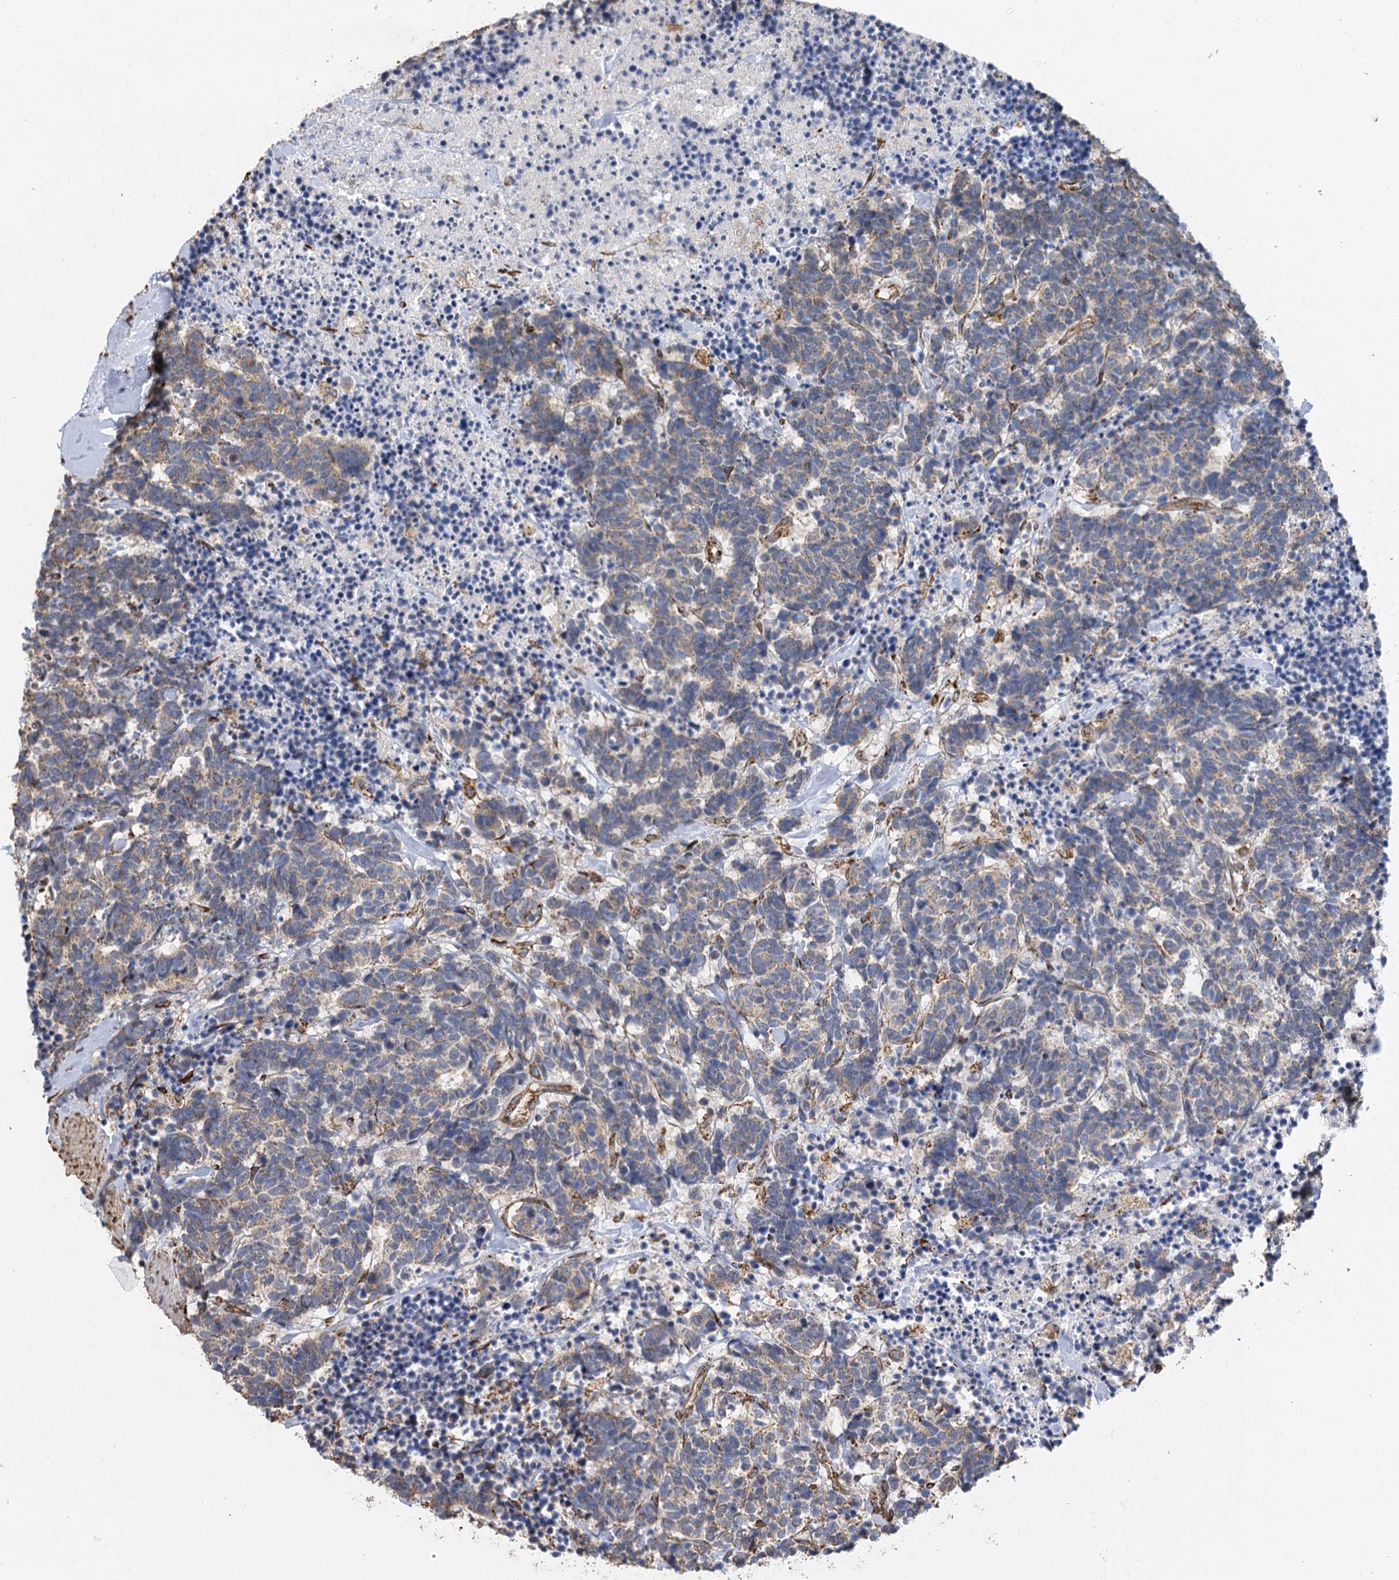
{"staining": {"intensity": "weak", "quantity": "<25%", "location": "cytoplasmic/membranous"}, "tissue": "carcinoid", "cell_type": "Tumor cells", "image_type": "cancer", "snomed": [{"axis": "morphology", "description": "Carcinoma, NOS"}, {"axis": "morphology", "description": "Carcinoid, malignant, NOS"}, {"axis": "topography", "description": "Urinary bladder"}], "caption": "DAB (3,3'-diaminobenzidine) immunohistochemical staining of human carcinoid shows no significant staining in tumor cells. Brightfield microscopy of immunohistochemistry (IHC) stained with DAB (brown) and hematoxylin (blue), captured at high magnification.", "gene": "IL11RA", "patient": {"sex": "male", "age": 57}}